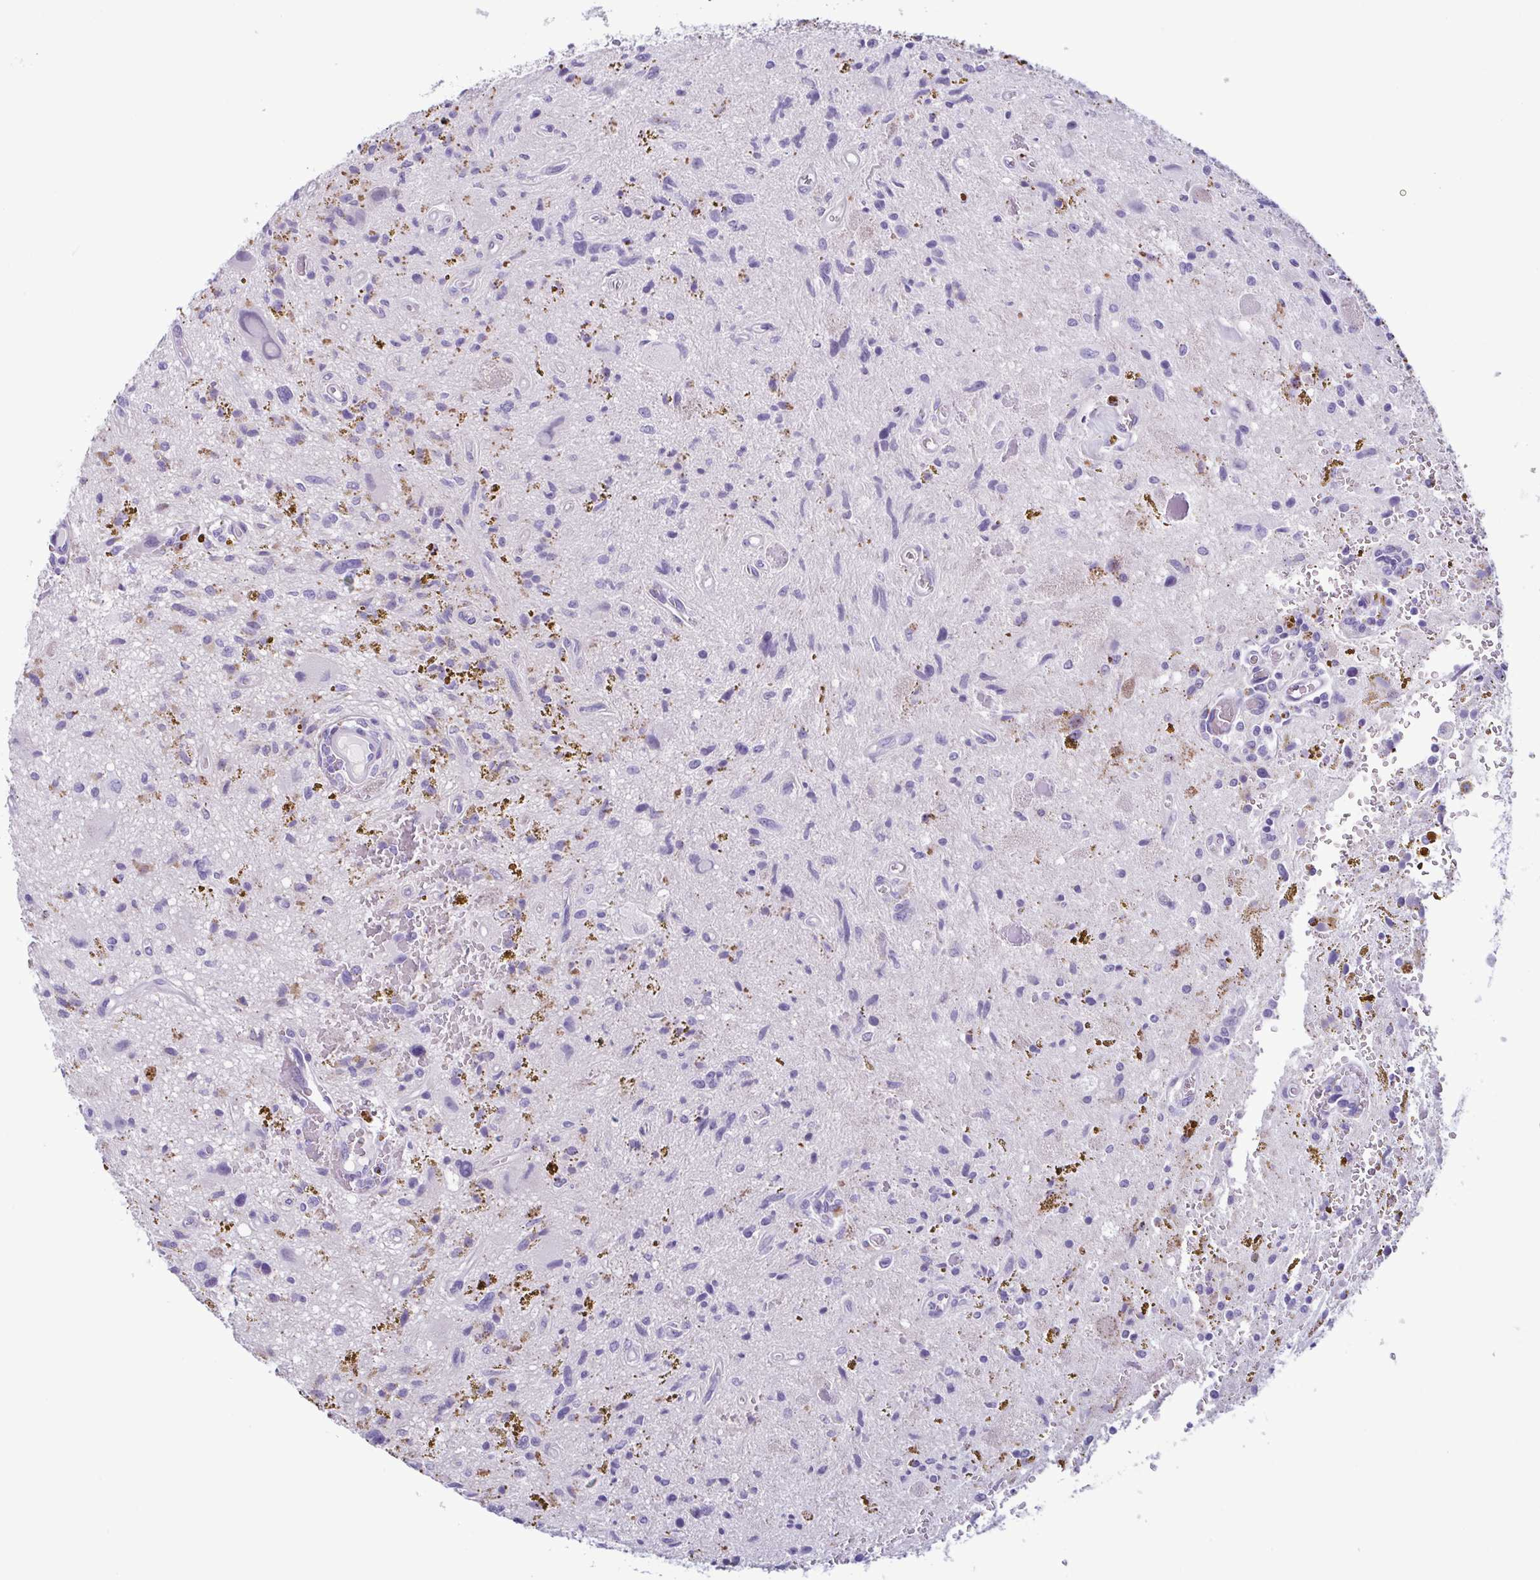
{"staining": {"intensity": "negative", "quantity": "none", "location": "none"}, "tissue": "glioma", "cell_type": "Tumor cells", "image_type": "cancer", "snomed": [{"axis": "morphology", "description": "Glioma, malignant, Low grade"}, {"axis": "topography", "description": "Cerebellum"}], "caption": "Image shows no significant protein positivity in tumor cells of glioma. (DAB immunohistochemistry (IHC) with hematoxylin counter stain).", "gene": "LTF", "patient": {"sex": "female", "age": 14}}